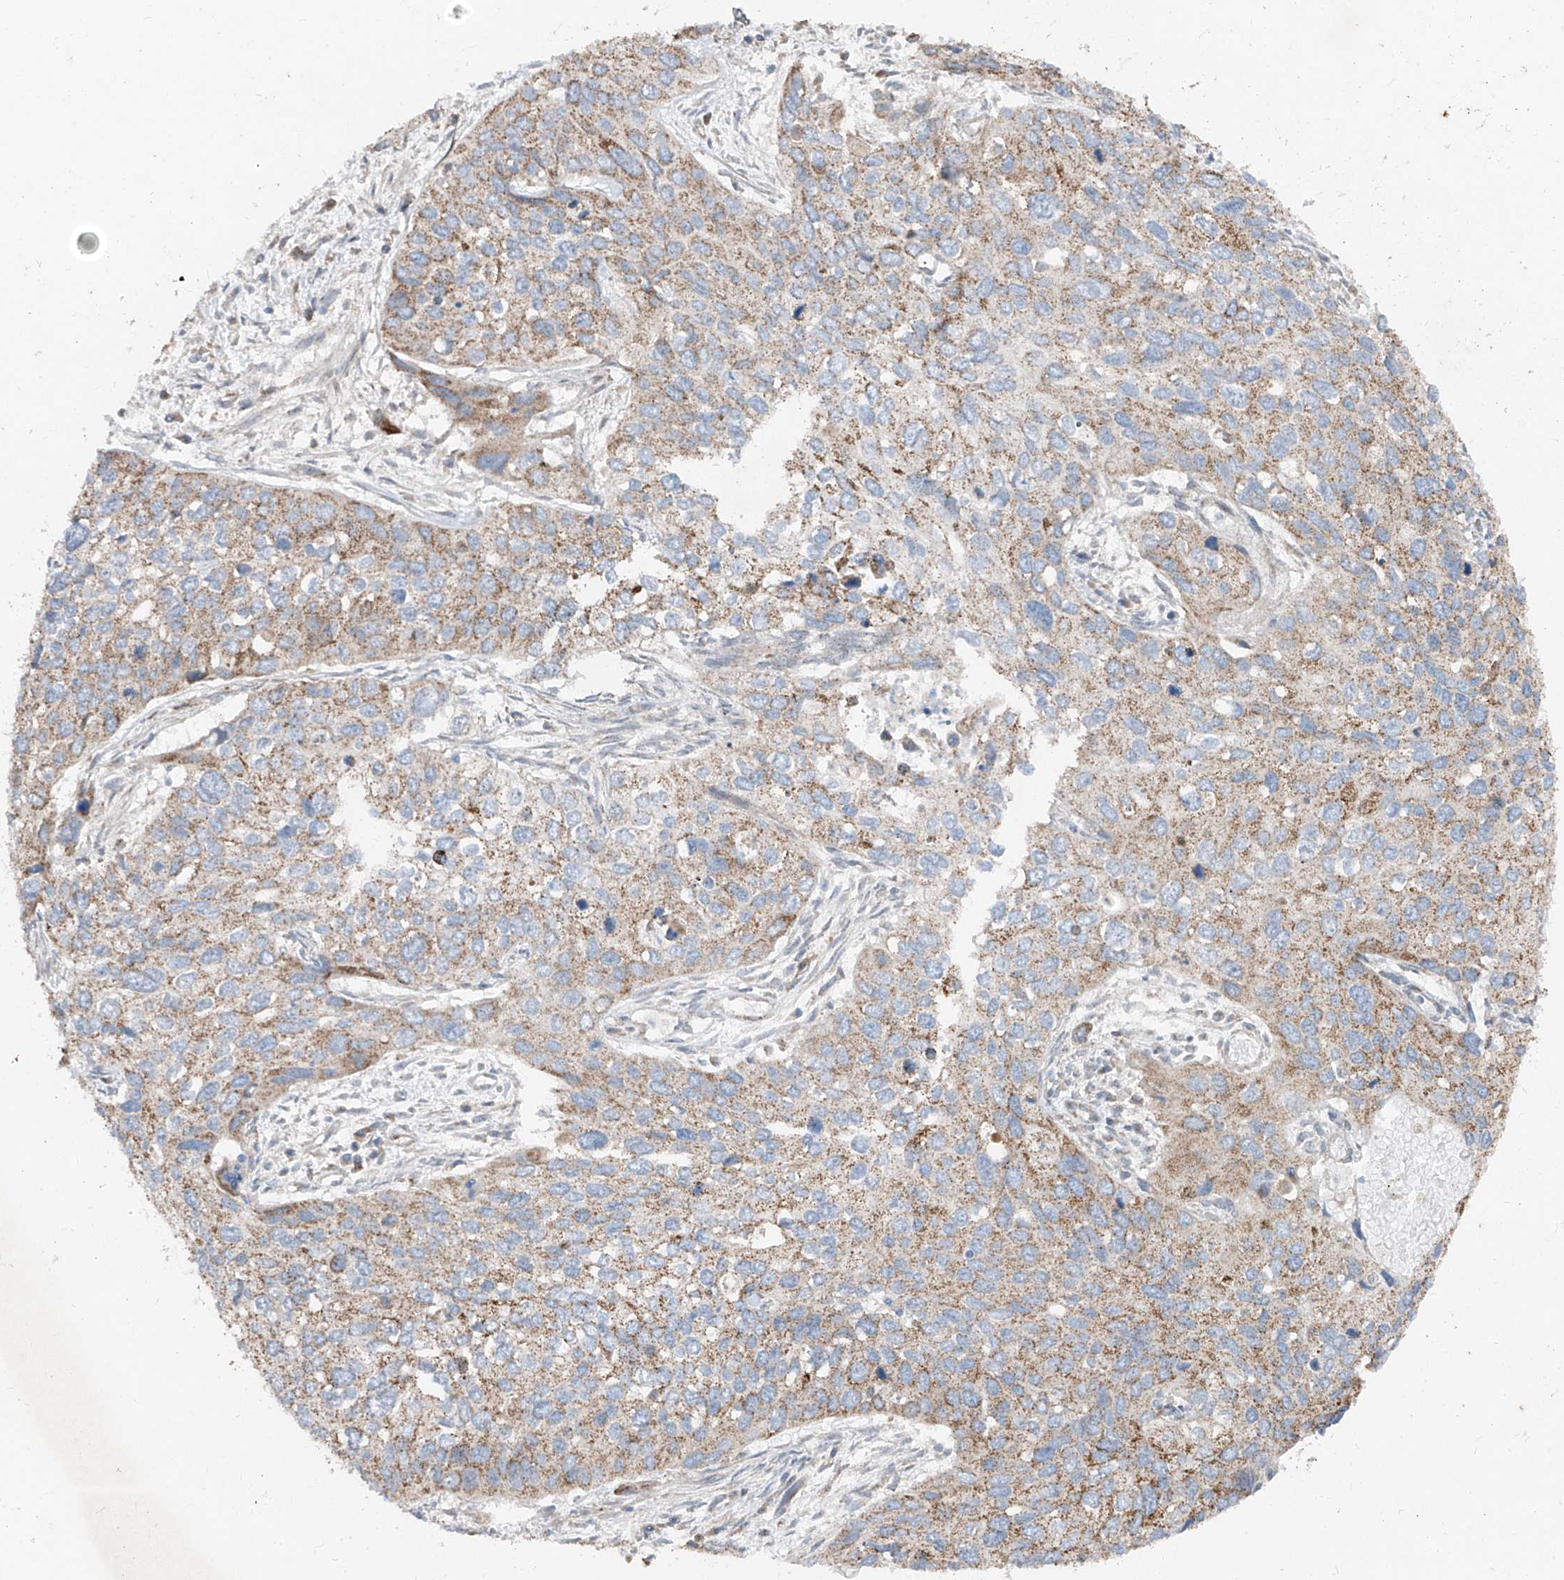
{"staining": {"intensity": "moderate", "quantity": "25%-75%", "location": "cytoplasmic/membranous"}, "tissue": "cervical cancer", "cell_type": "Tumor cells", "image_type": "cancer", "snomed": [{"axis": "morphology", "description": "Squamous cell carcinoma, NOS"}, {"axis": "topography", "description": "Cervix"}], "caption": "Approximately 25%-75% of tumor cells in human cervical cancer demonstrate moderate cytoplasmic/membranous protein staining as visualized by brown immunohistochemical staining.", "gene": "ABCD3", "patient": {"sex": "female", "age": 55}}